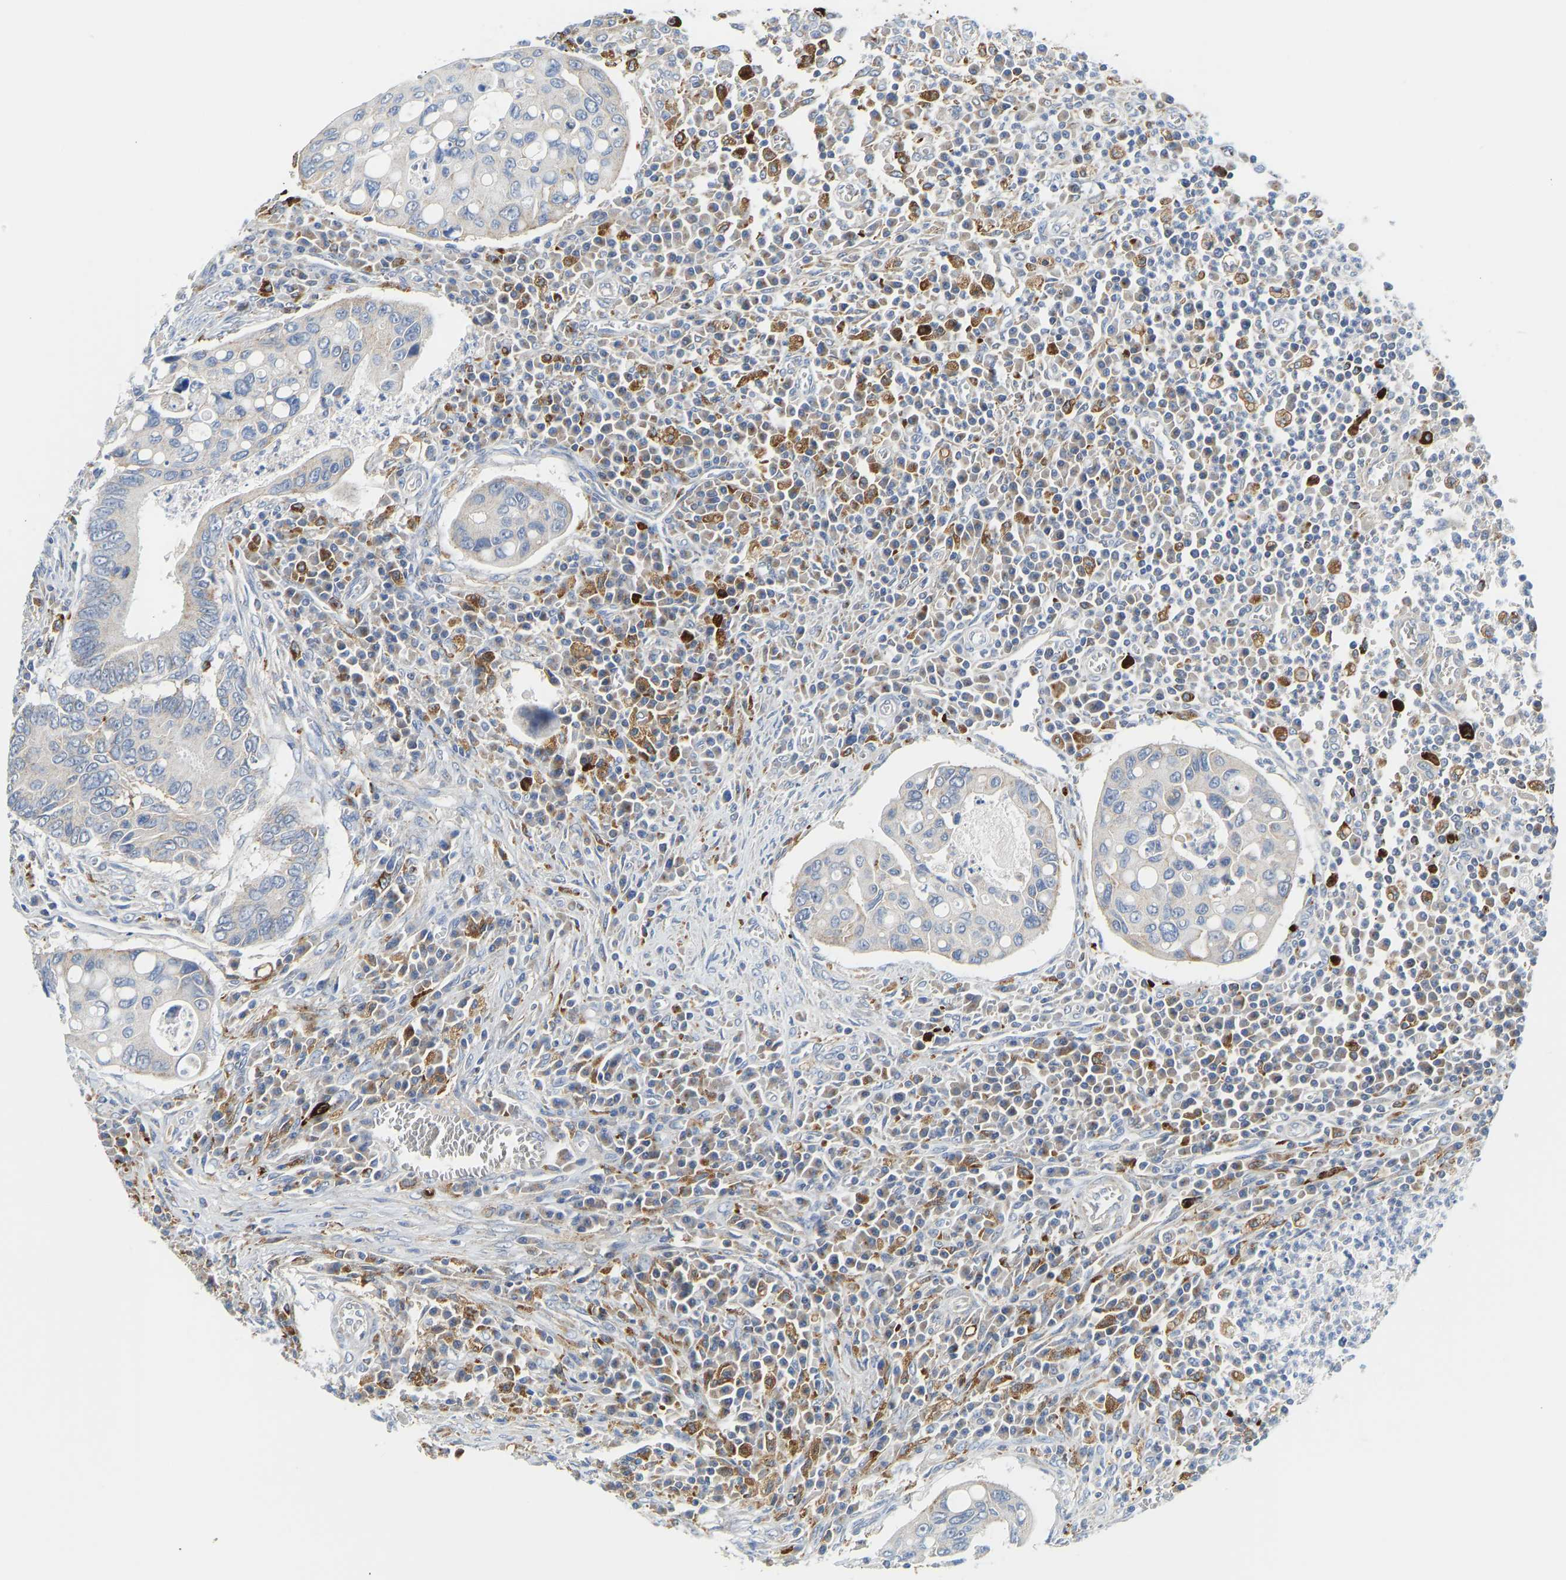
{"staining": {"intensity": "weak", "quantity": "25%-75%", "location": "cytoplasmic/membranous"}, "tissue": "colorectal cancer", "cell_type": "Tumor cells", "image_type": "cancer", "snomed": [{"axis": "morphology", "description": "Inflammation, NOS"}, {"axis": "morphology", "description": "Adenocarcinoma, NOS"}, {"axis": "topography", "description": "Colon"}], "caption": "High-power microscopy captured an immunohistochemistry (IHC) photomicrograph of adenocarcinoma (colorectal), revealing weak cytoplasmic/membranous positivity in approximately 25%-75% of tumor cells.", "gene": "ATP6V1E1", "patient": {"sex": "male", "age": 72}}